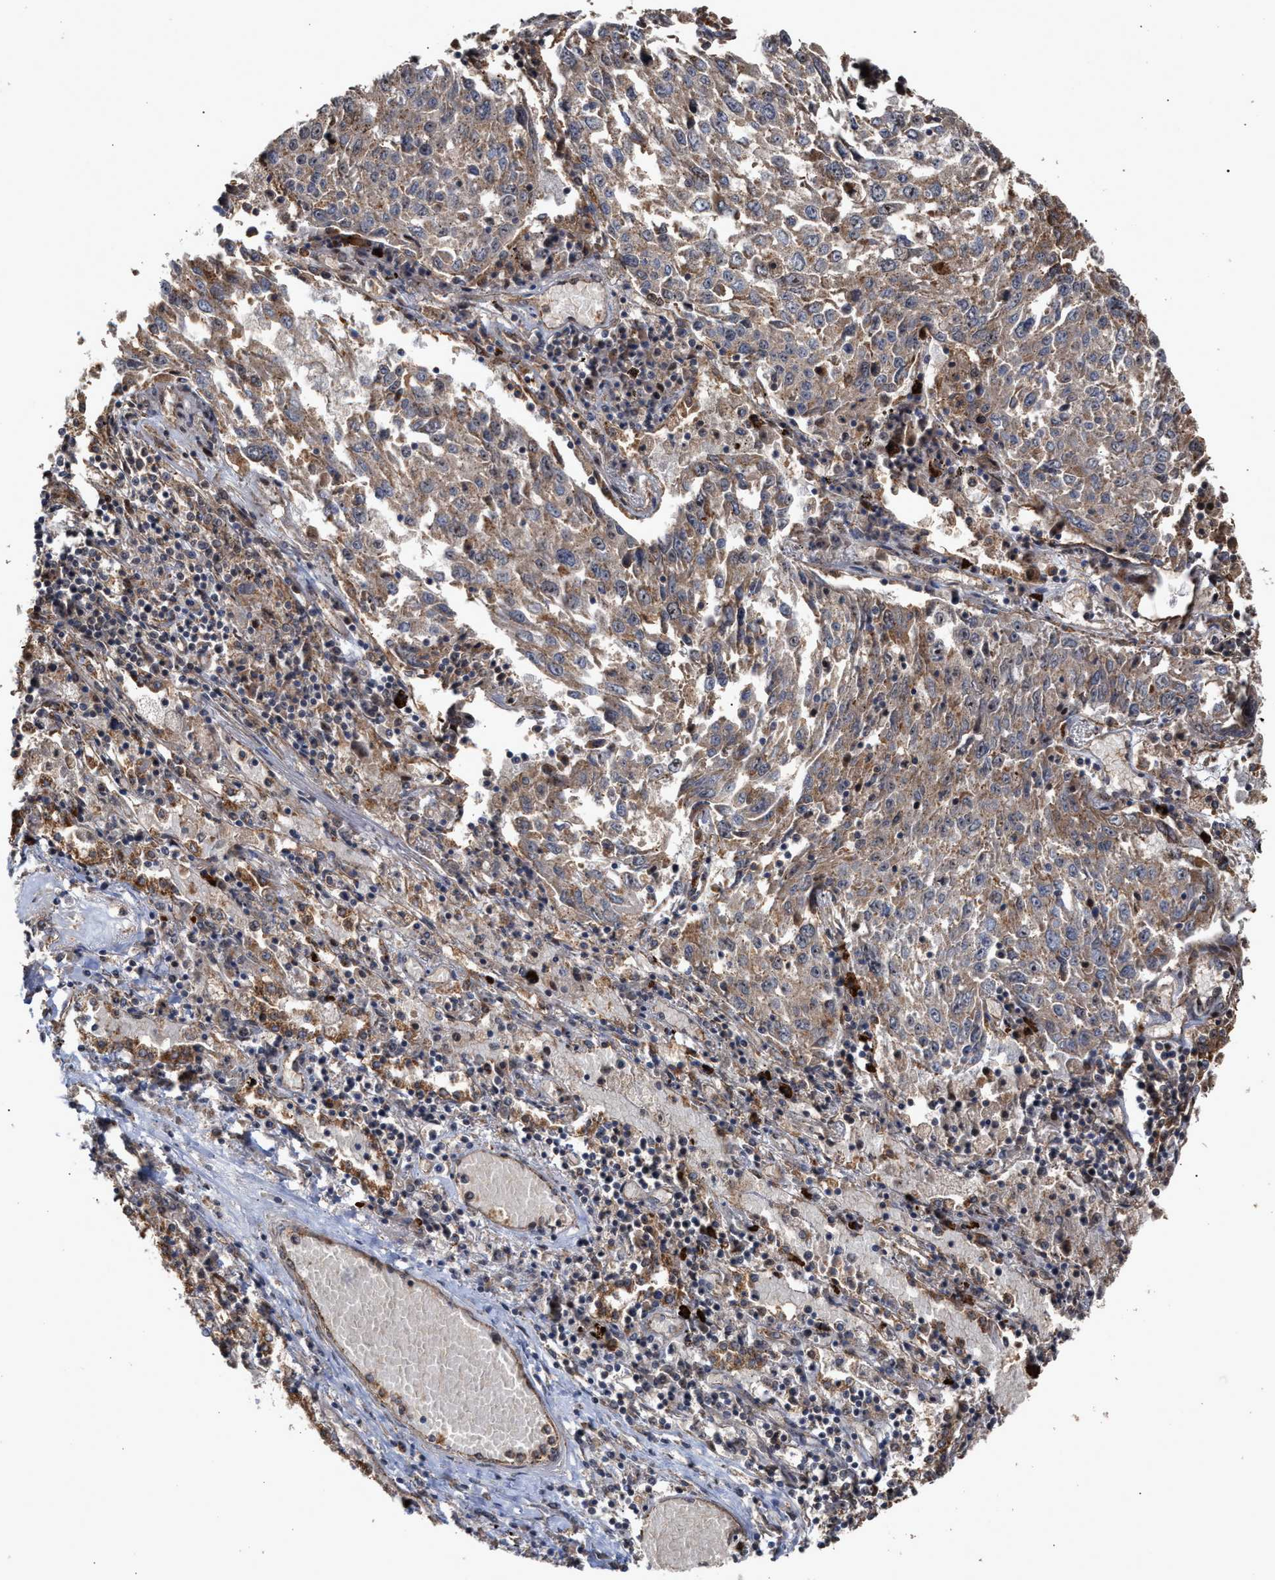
{"staining": {"intensity": "weak", "quantity": ">75%", "location": "cytoplasmic/membranous"}, "tissue": "lung cancer", "cell_type": "Tumor cells", "image_type": "cancer", "snomed": [{"axis": "morphology", "description": "Squamous cell carcinoma, NOS"}, {"axis": "topography", "description": "Lung"}], "caption": "A photomicrograph showing weak cytoplasmic/membranous expression in about >75% of tumor cells in lung cancer (squamous cell carcinoma), as visualized by brown immunohistochemical staining.", "gene": "EXOSC2", "patient": {"sex": "male", "age": 65}}